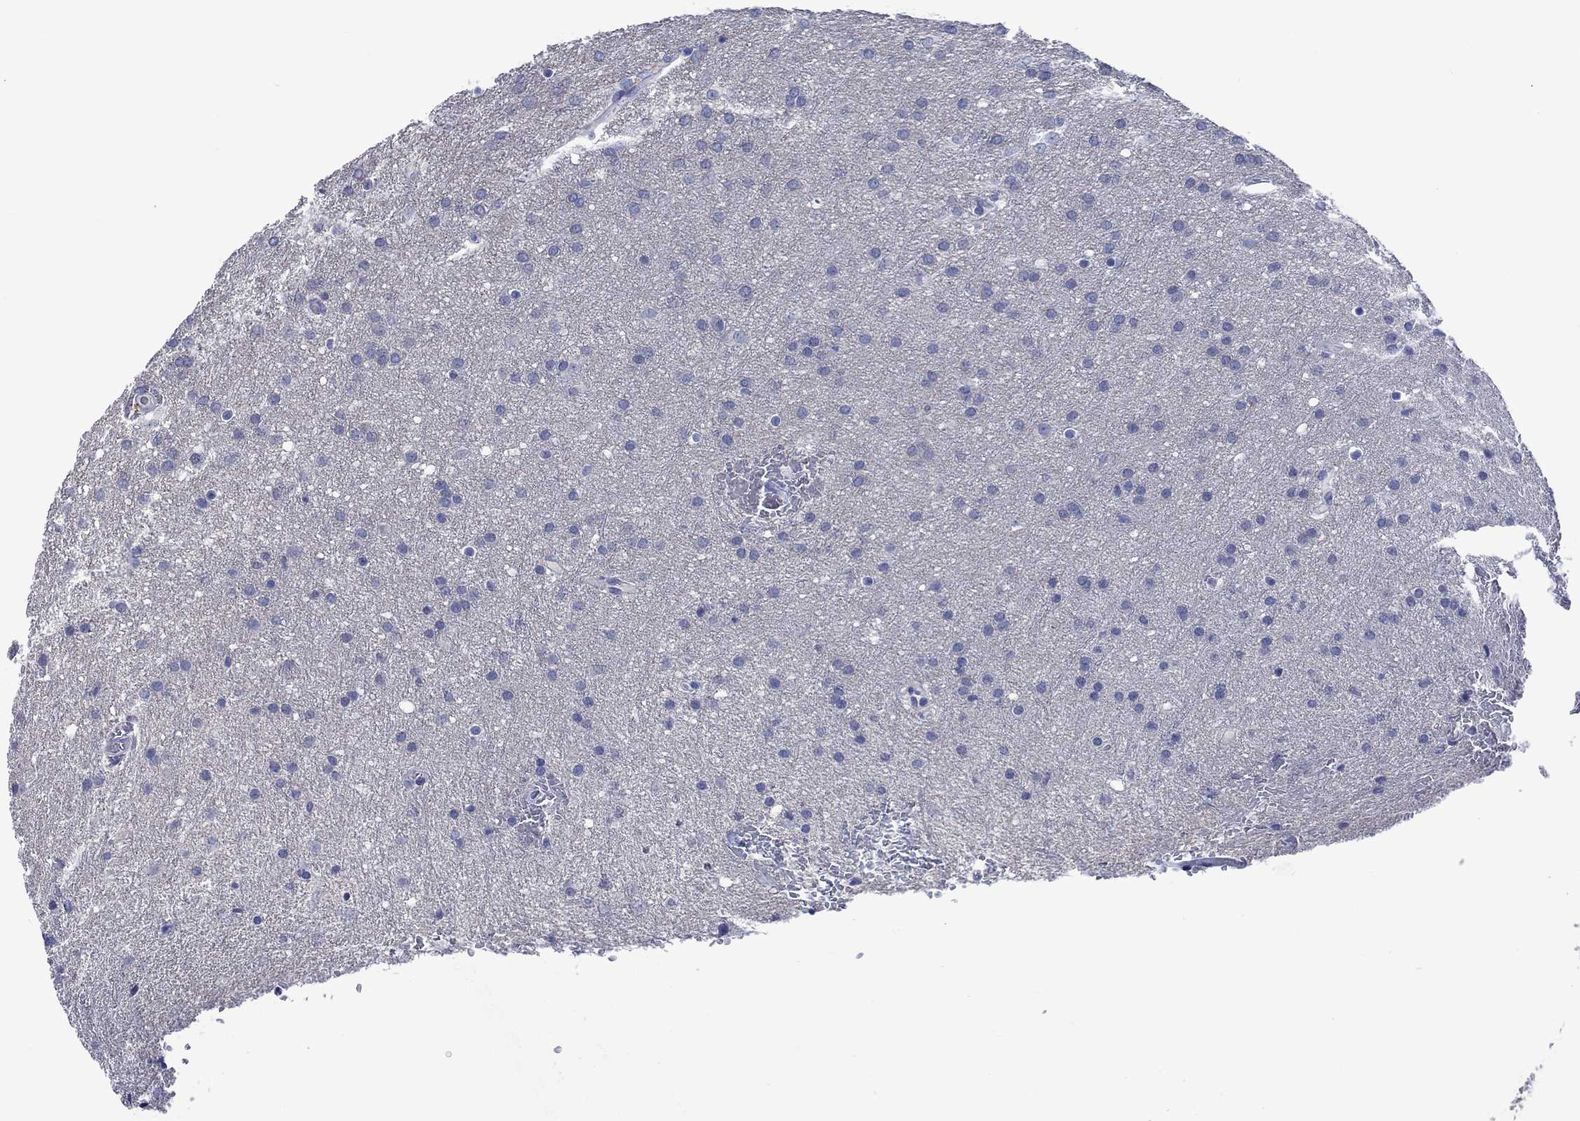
{"staining": {"intensity": "negative", "quantity": "none", "location": "none"}, "tissue": "glioma", "cell_type": "Tumor cells", "image_type": "cancer", "snomed": [{"axis": "morphology", "description": "Glioma, malignant, Low grade"}, {"axis": "topography", "description": "Brain"}], "caption": "Micrograph shows no significant protein staining in tumor cells of glioma.", "gene": "TOMM20L", "patient": {"sex": "female", "age": 32}}